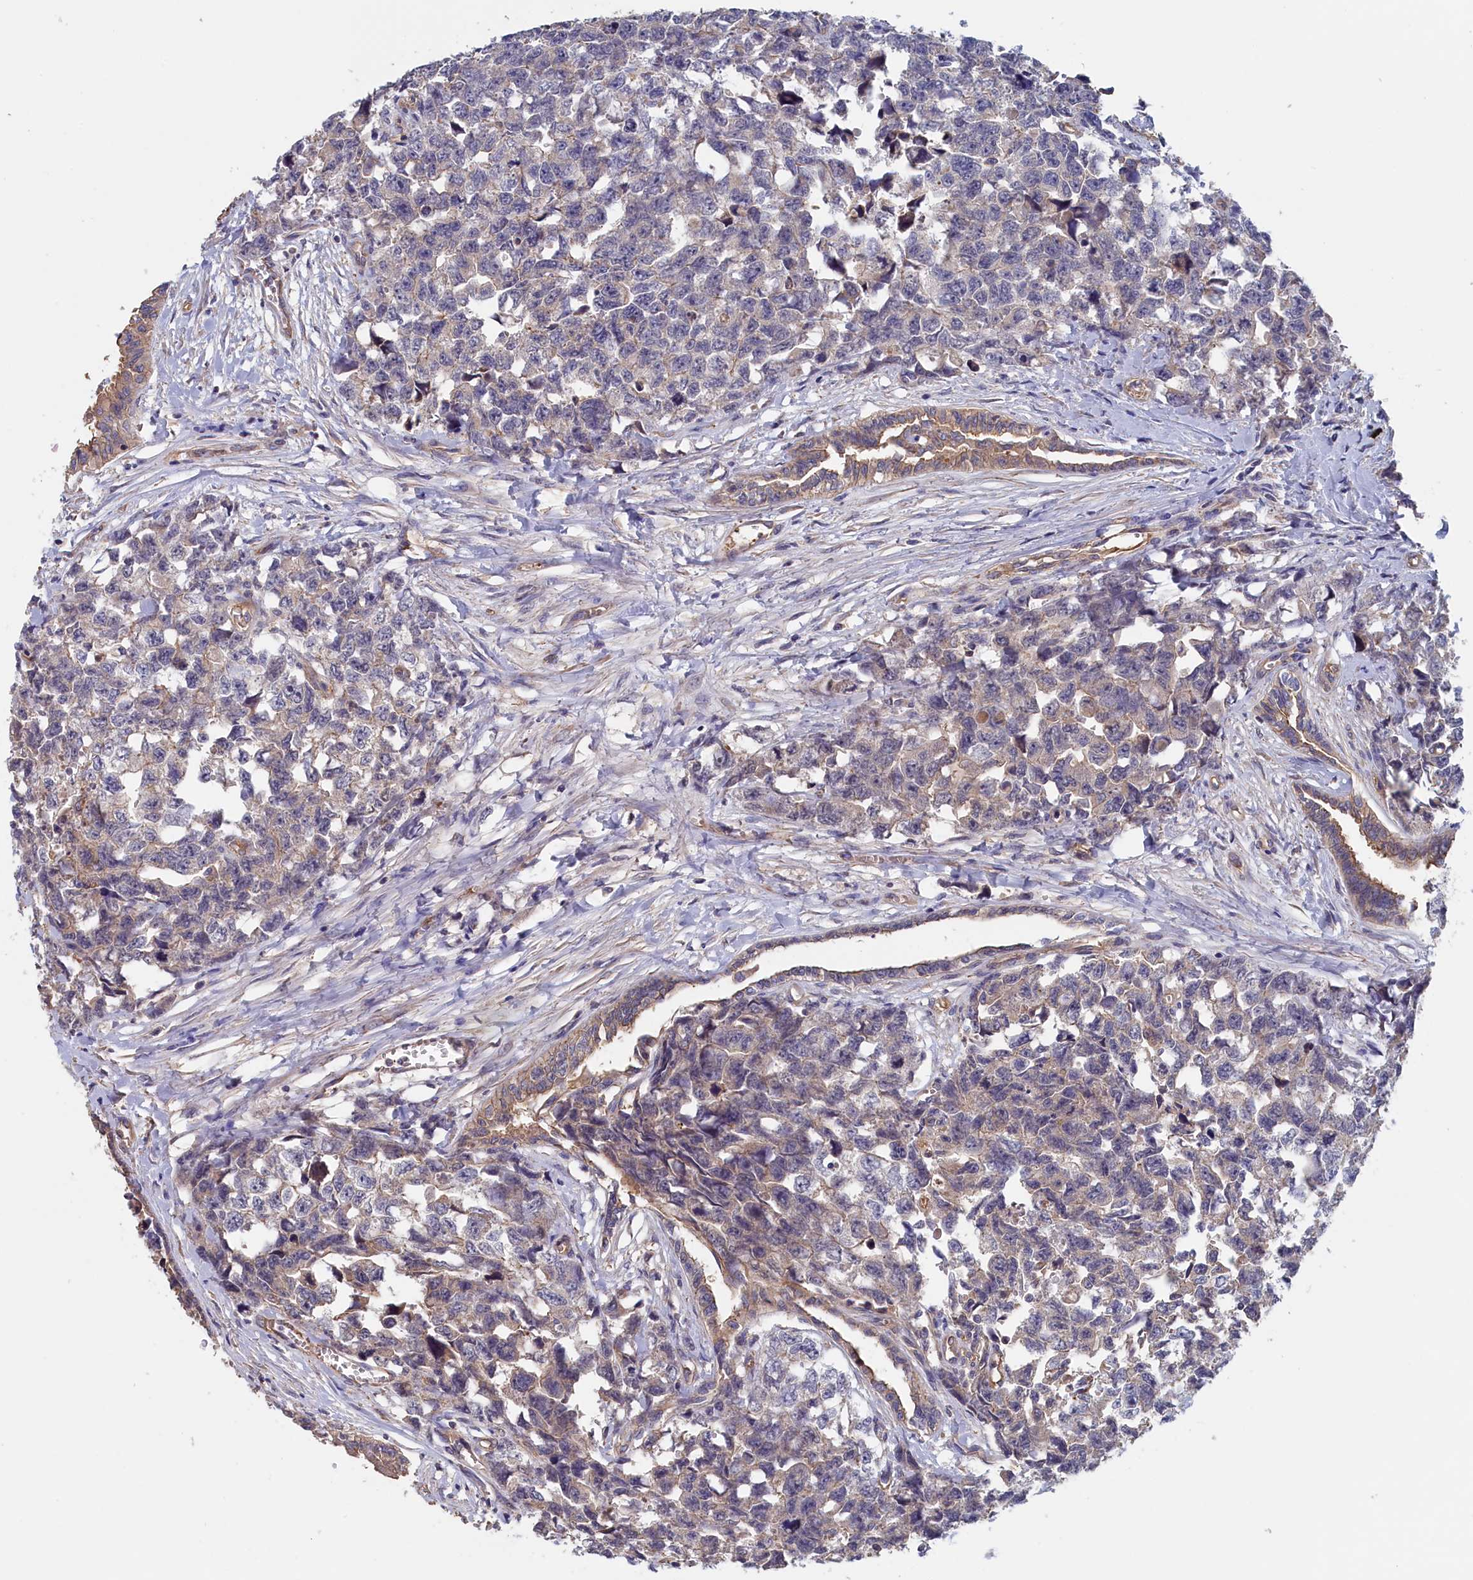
{"staining": {"intensity": "moderate", "quantity": "<25%", "location": "cytoplasmic/membranous"}, "tissue": "testis cancer", "cell_type": "Tumor cells", "image_type": "cancer", "snomed": [{"axis": "morphology", "description": "Carcinoma, Embryonal, NOS"}, {"axis": "topography", "description": "Testis"}], "caption": "Moderate cytoplasmic/membranous positivity for a protein is present in approximately <25% of tumor cells of testis cancer using immunohistochemistry.", "gene": "ANKRD2", "patient": {"sex": "male", "age": 31}}